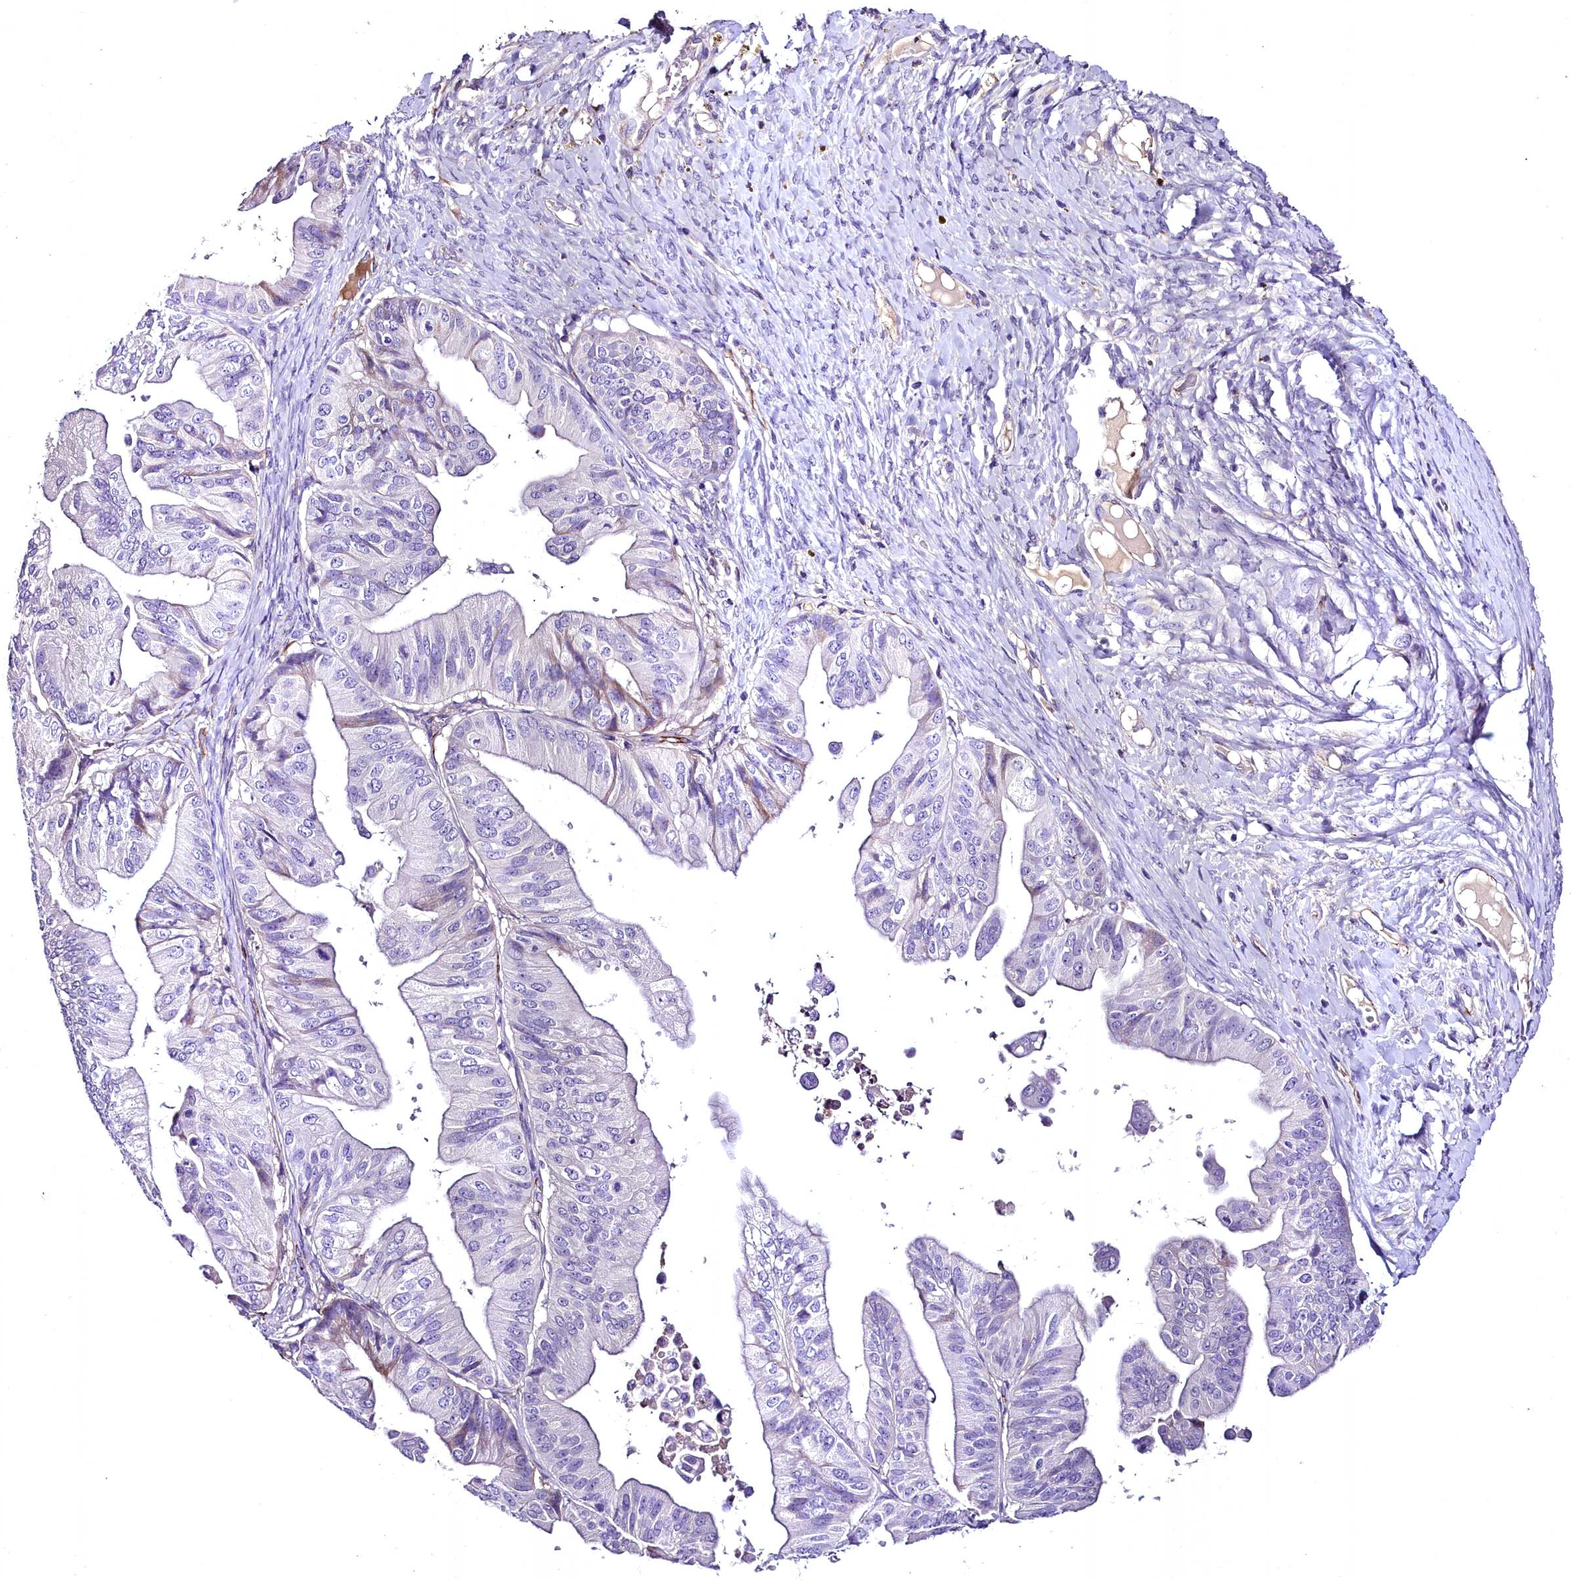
{"staining": {"intensity": "negative", "quantity": "none", "location": "none"}, "tissue": "ovarian cancer", "cell_type": "Tumor cells", "image_type": "cancer", "snomed": [{"axis": "morphology", "description": "Cystadenocarcinoma, mucinous, NOS"}, {"axis": "topography", "description": "Ovary"}], "caption": "Mucinous cystadenocarcinoma (ovarian) was stained to show a protein in brown. There is no significant staining in tumor cells. (Immunohistochemistry (ihc), brightfield microscopy, high magnification).", "gene": "MS4A18", "patient": {"sex": "female", "age": 61}}